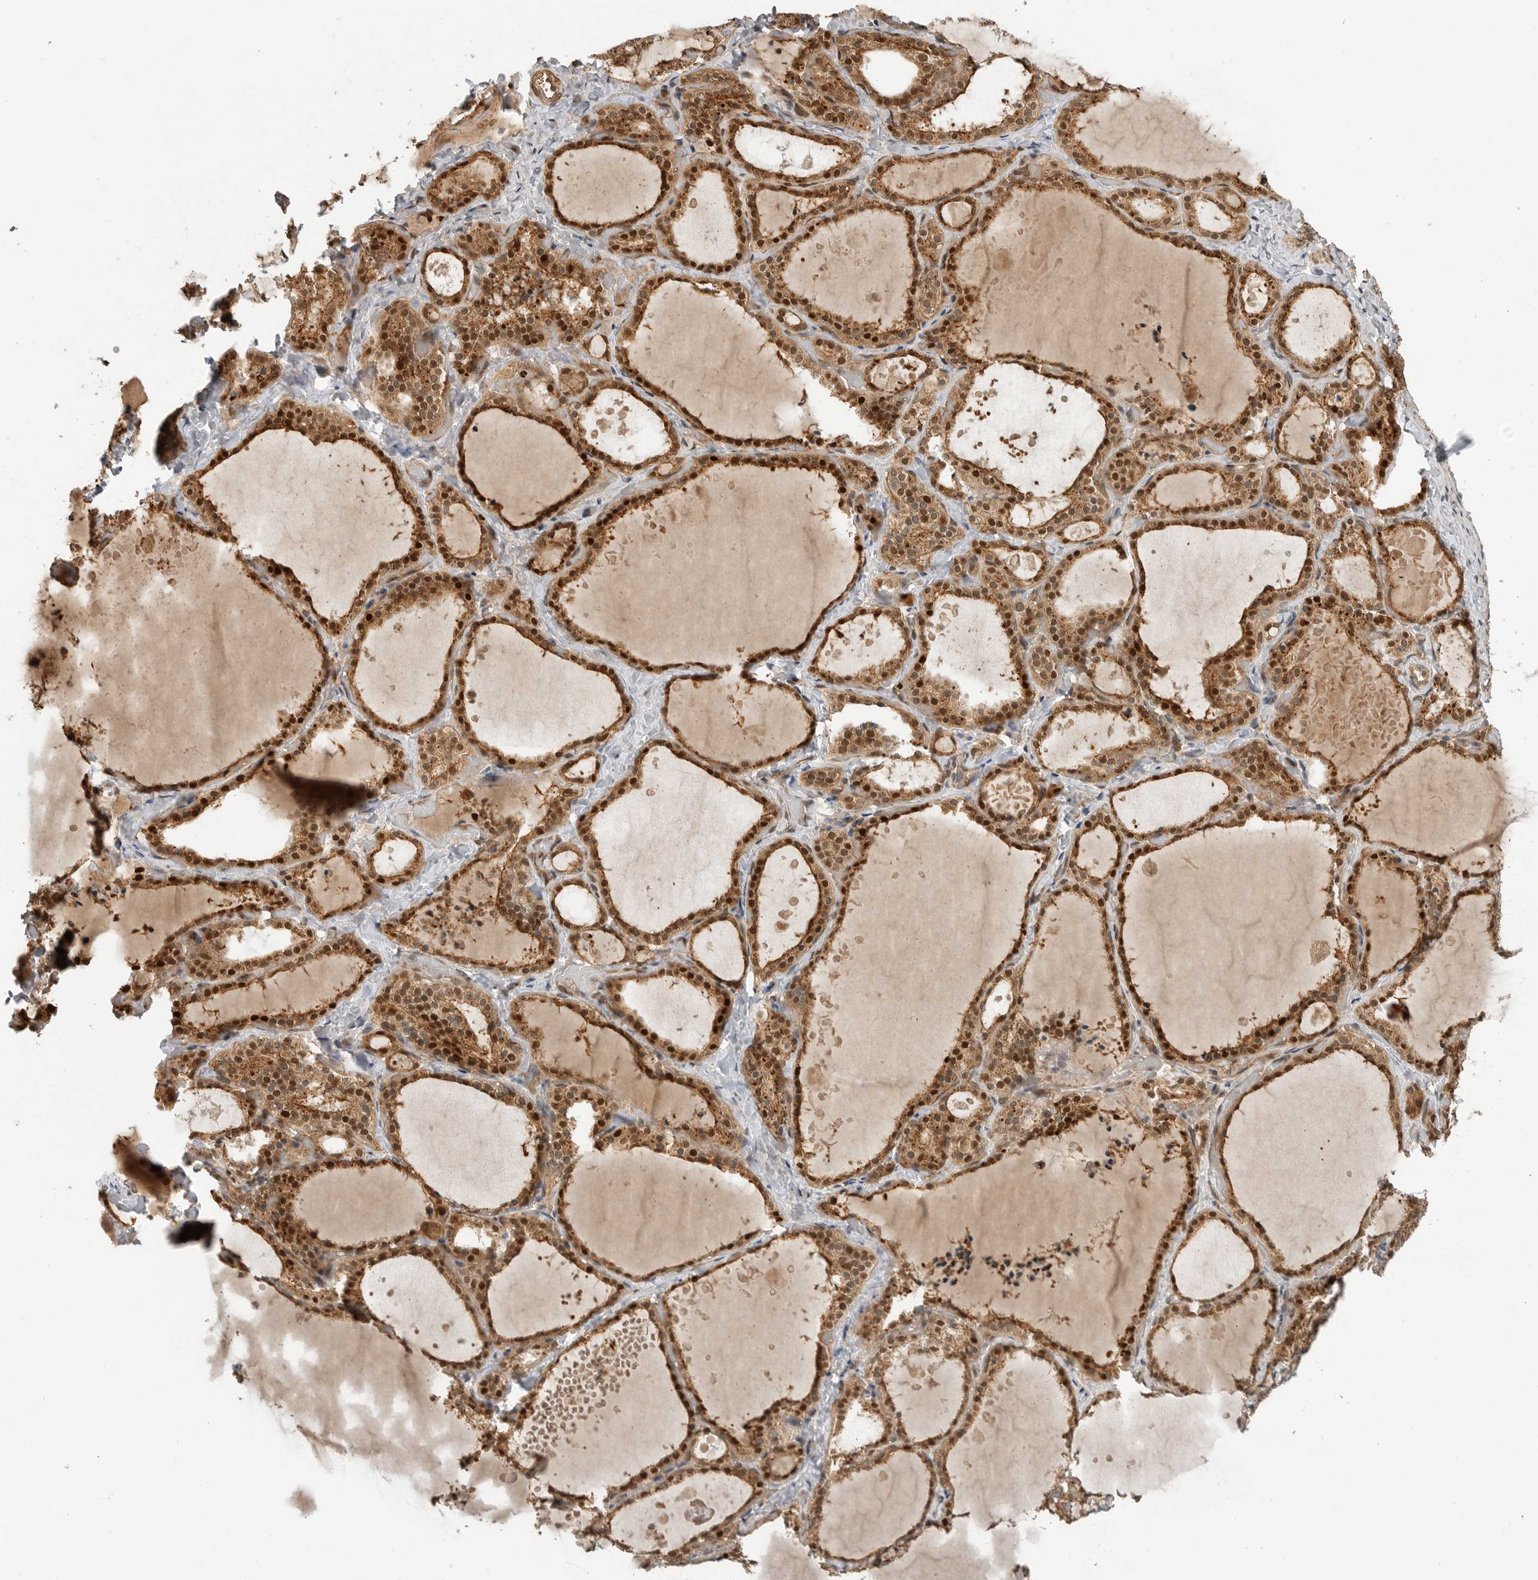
{"staining": {"intensity": "strong", "quantity": ">75%", "location": "cytoplasmic/membranous,nuclear"}, "tissue": "thyroid gland", "cell_type": "Glandular cells", "image_type": "normal", "snomed": [{"axis": "morphology", "description": "Normal tissue, NOS"}, {"axis": "topography", "description": "Thyroid gland"}], "caption": "Immunohistochemical staining of normal thyroid gland displays >75% levels of strong cytoplasmic/membranous,nuclear protein expression in about >75% of glandular cells.", "gene": "STRAP", "patient": {"sex": "female", "age": 44}}